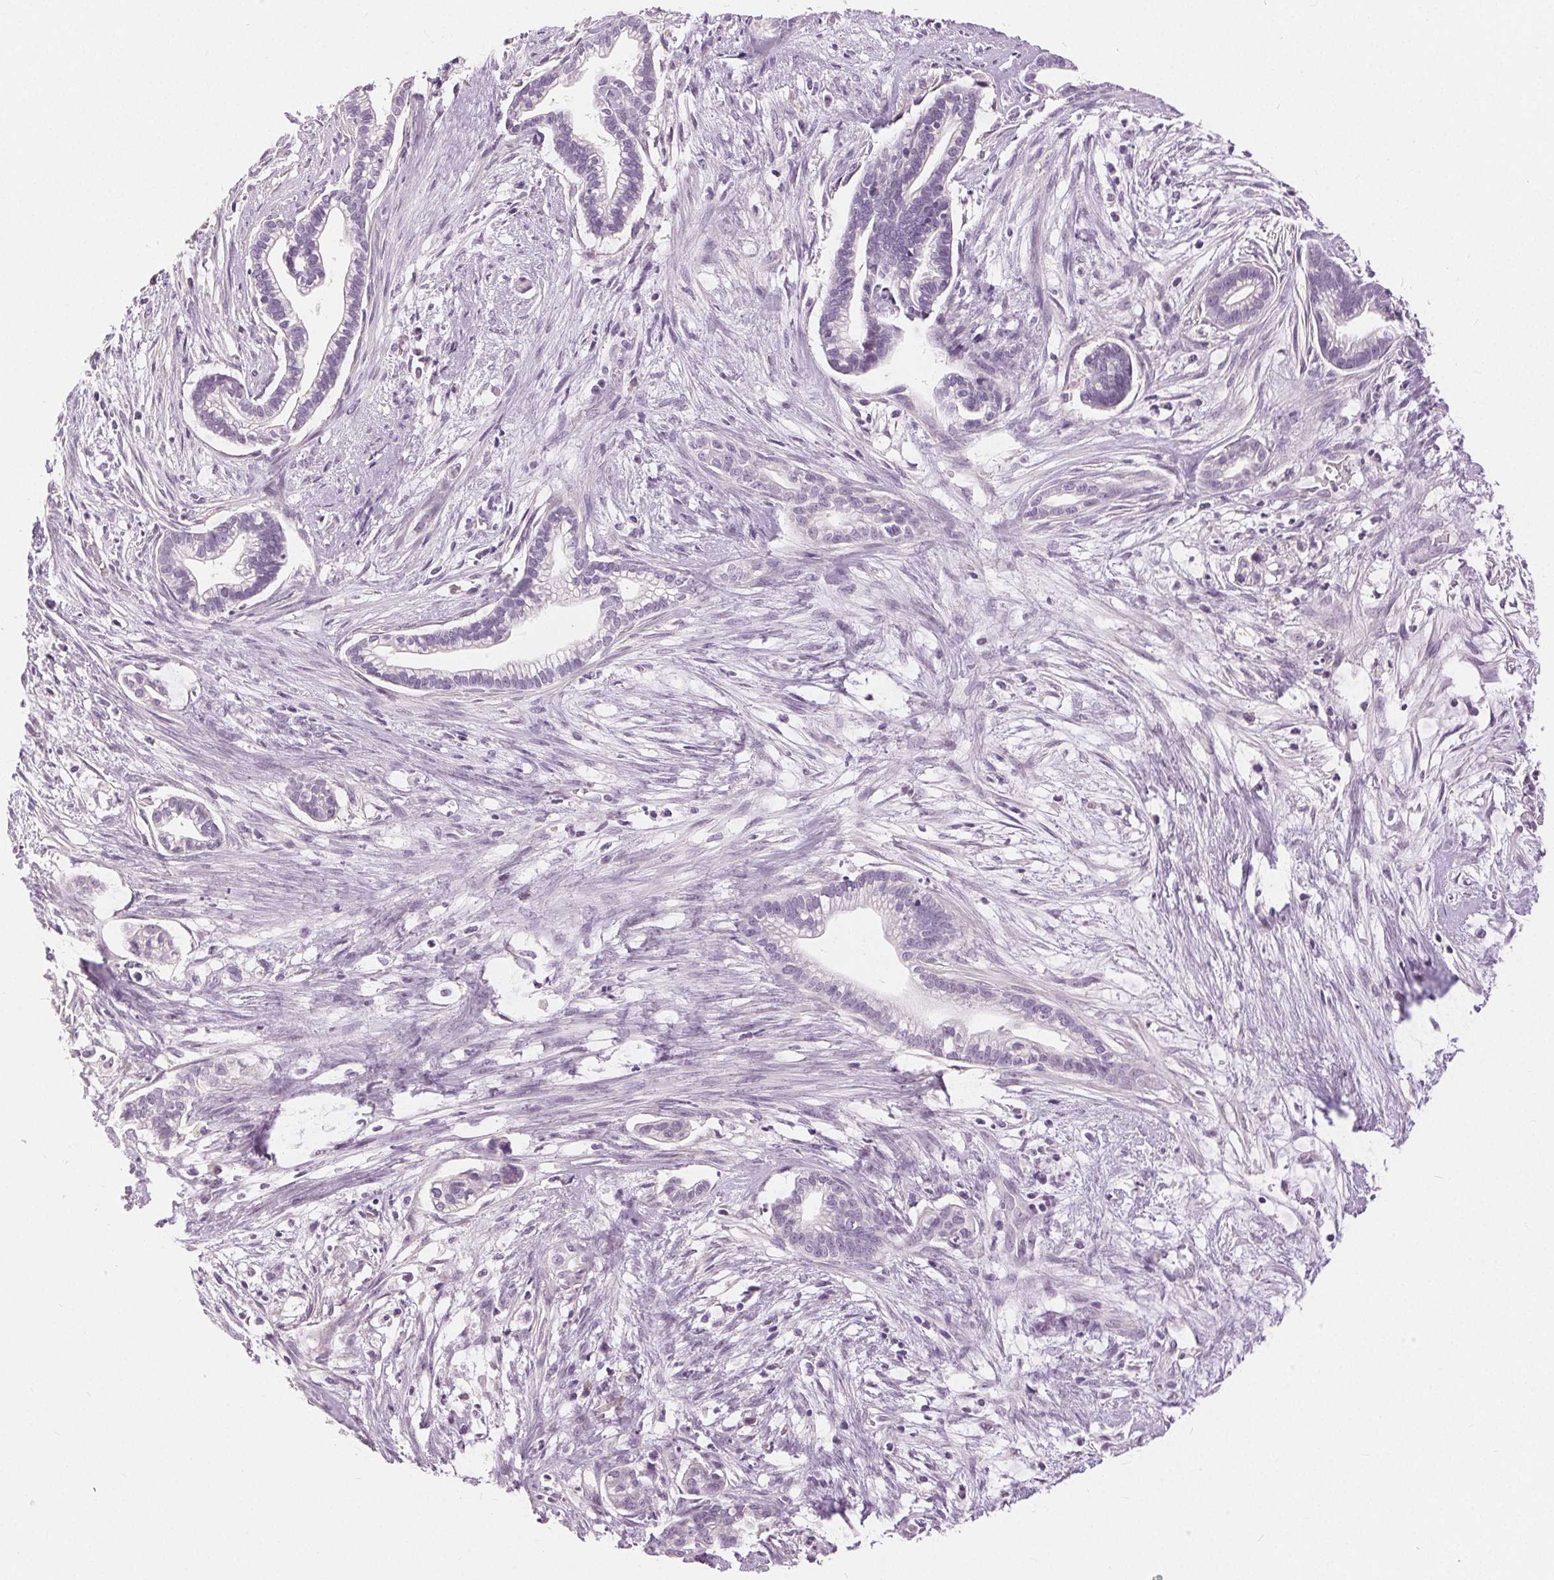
{"staining": {"intensity": "negative", "quantity": "none", "location": "none"}, "tissue": "cervical cancer", "cell_type": "Tumor cells", "image_type": "cancer", "snomed": [{"axis": "morphology", "description": "Adenocarcinoma, NOS"}, {"axis": "topography", "description": "Cervix"}], "caption": "High magnification brightfield microscopy of adenocarcinoma (cervical) stained with DAB (brown) and counterstained with hematoxylin (blue): tumor cells show no significant staining. (DAB immunohistochemistry visualized using brightfield microscopy, high magnification).", "gene": "DSG3", "patient": {"sex": "female", "age": 62}}